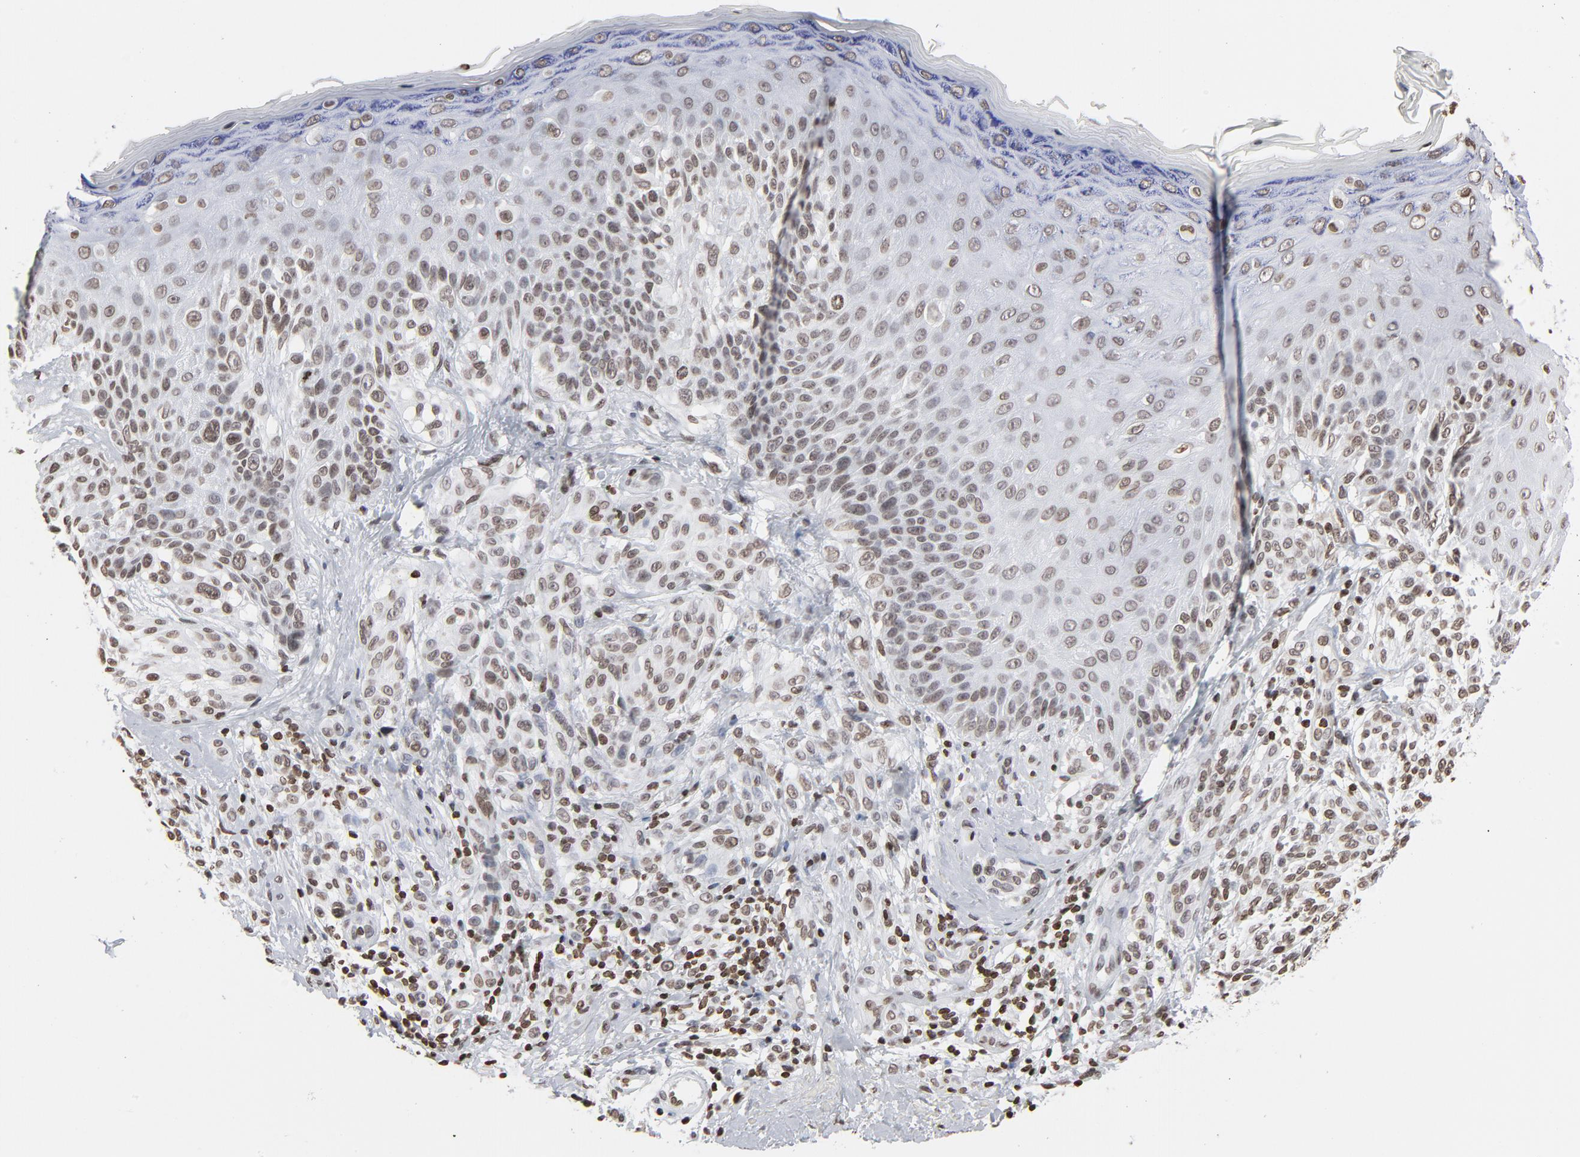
{"staining": {"intensity": "weak", "quantity": ">75%", "location": "nuclear"}, "tissue": "melanoma", "cell_type": "Tumor cells", "image_type": "cancer", "snomed": [{"axis": "morphology", "description": "Malignant melanoma, NOS"}, {"axis": "topography", "description": "Skin"}], "caption": "Malignant melanoma stained with a protein marker reveals weak staining in tumor cells.", "gene": "H2AC12", "patient": {"sex": "male", "age": 57}}